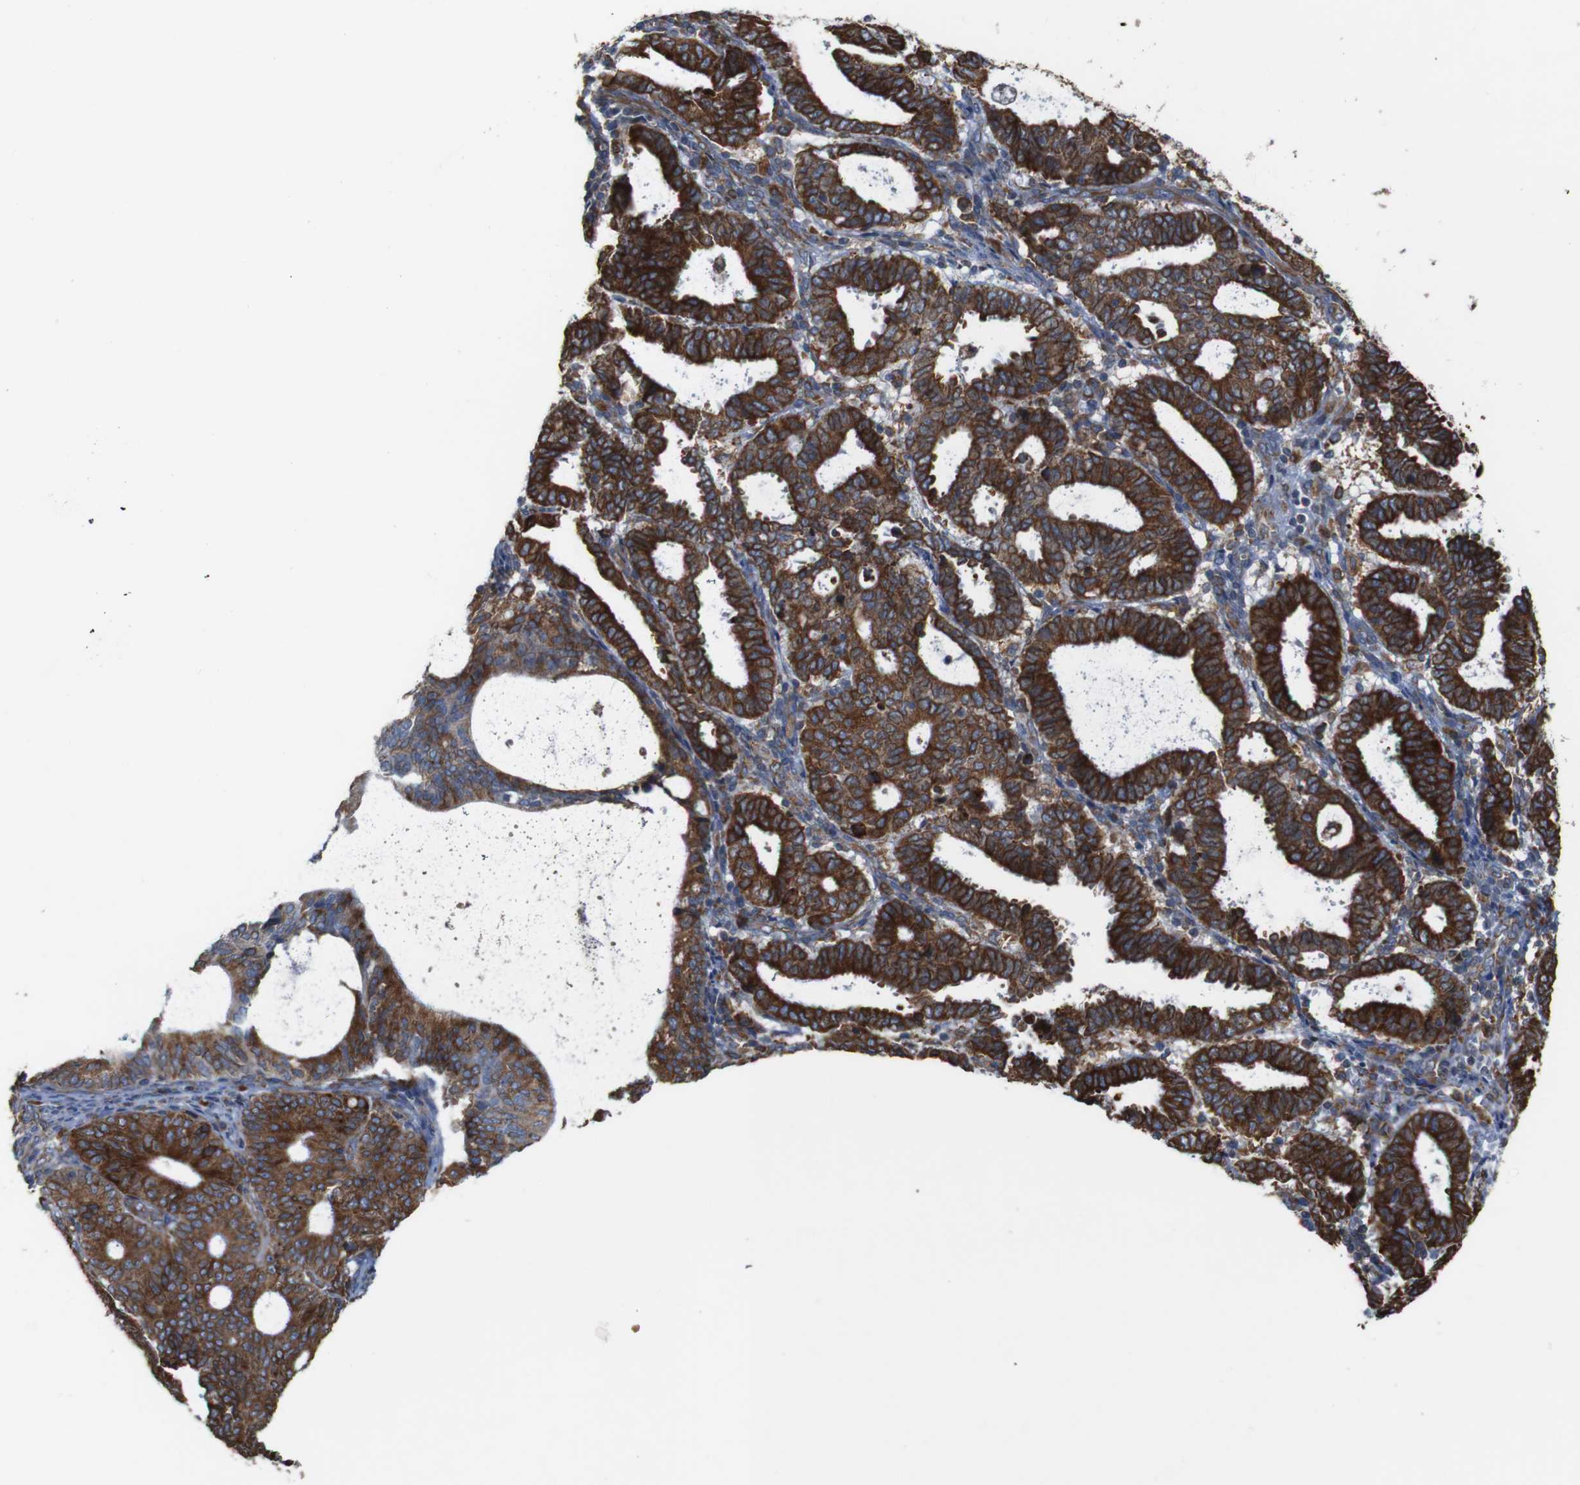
{"staining": {"intensity": "strong", "quantity": "25%-75%", "location": "cytoplasmic/membranous"}, "tissue": "endometrial cancer", "cell_type": "Tumor cells", "image_type": "cancer", "snomed": [{"axis": "morphology", "description": "Adenocarcinoma, NOS"}, {"axis": "topography", "description": "Uterus"}], "caption": "Protein analysis of endometrial adenocarcinoma tissue exhibits strong cytoplasmic/membranous expression in about 25%-75% of tumor cells.", "gene": "UGGT1", "patient": {"sex": "female", "age": 83}}